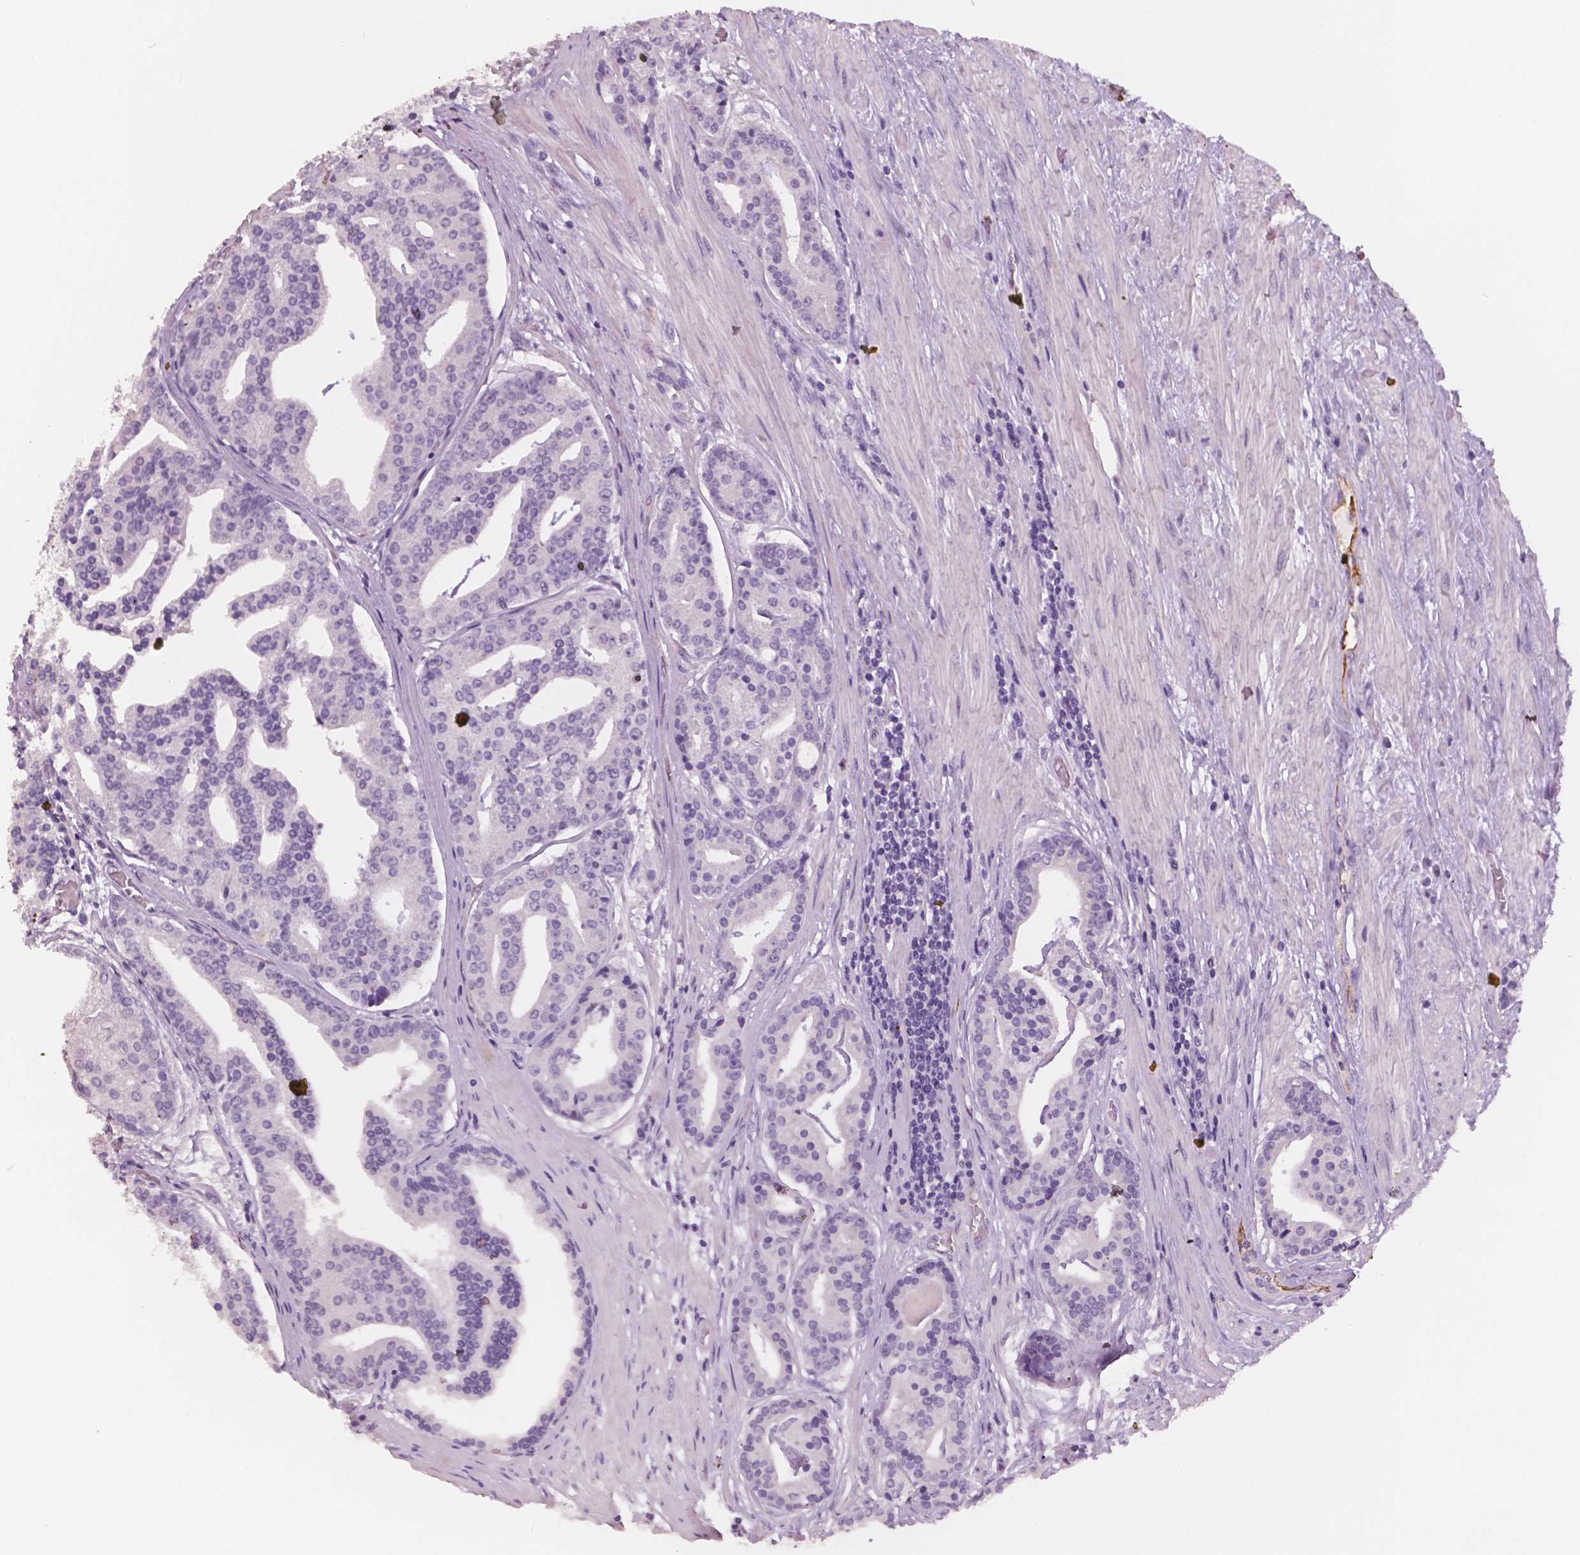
{"staining": {"intensity": "negative", "quantity": "none", "location": "none"}, "tissue": "prostate cancer", "cell_type": "Tumor cells", "image_type": "cancer", "snomed": [{"axis": "morphology", "description": "Adenocarcinoma, NOS"}, {"axis": "topography", "description": "Prostate and seminal vesicle, NOS"}, {"axis": "topography", "description": "Prostate"}], "caption": "The photomicrograph reveals no staining of tumor cells in prostate cancer (adenocarcinoma). (DAB IHC, high magnification).", "gene": "TSPAN7", "patient": {"sex": "male", "age": 44}}